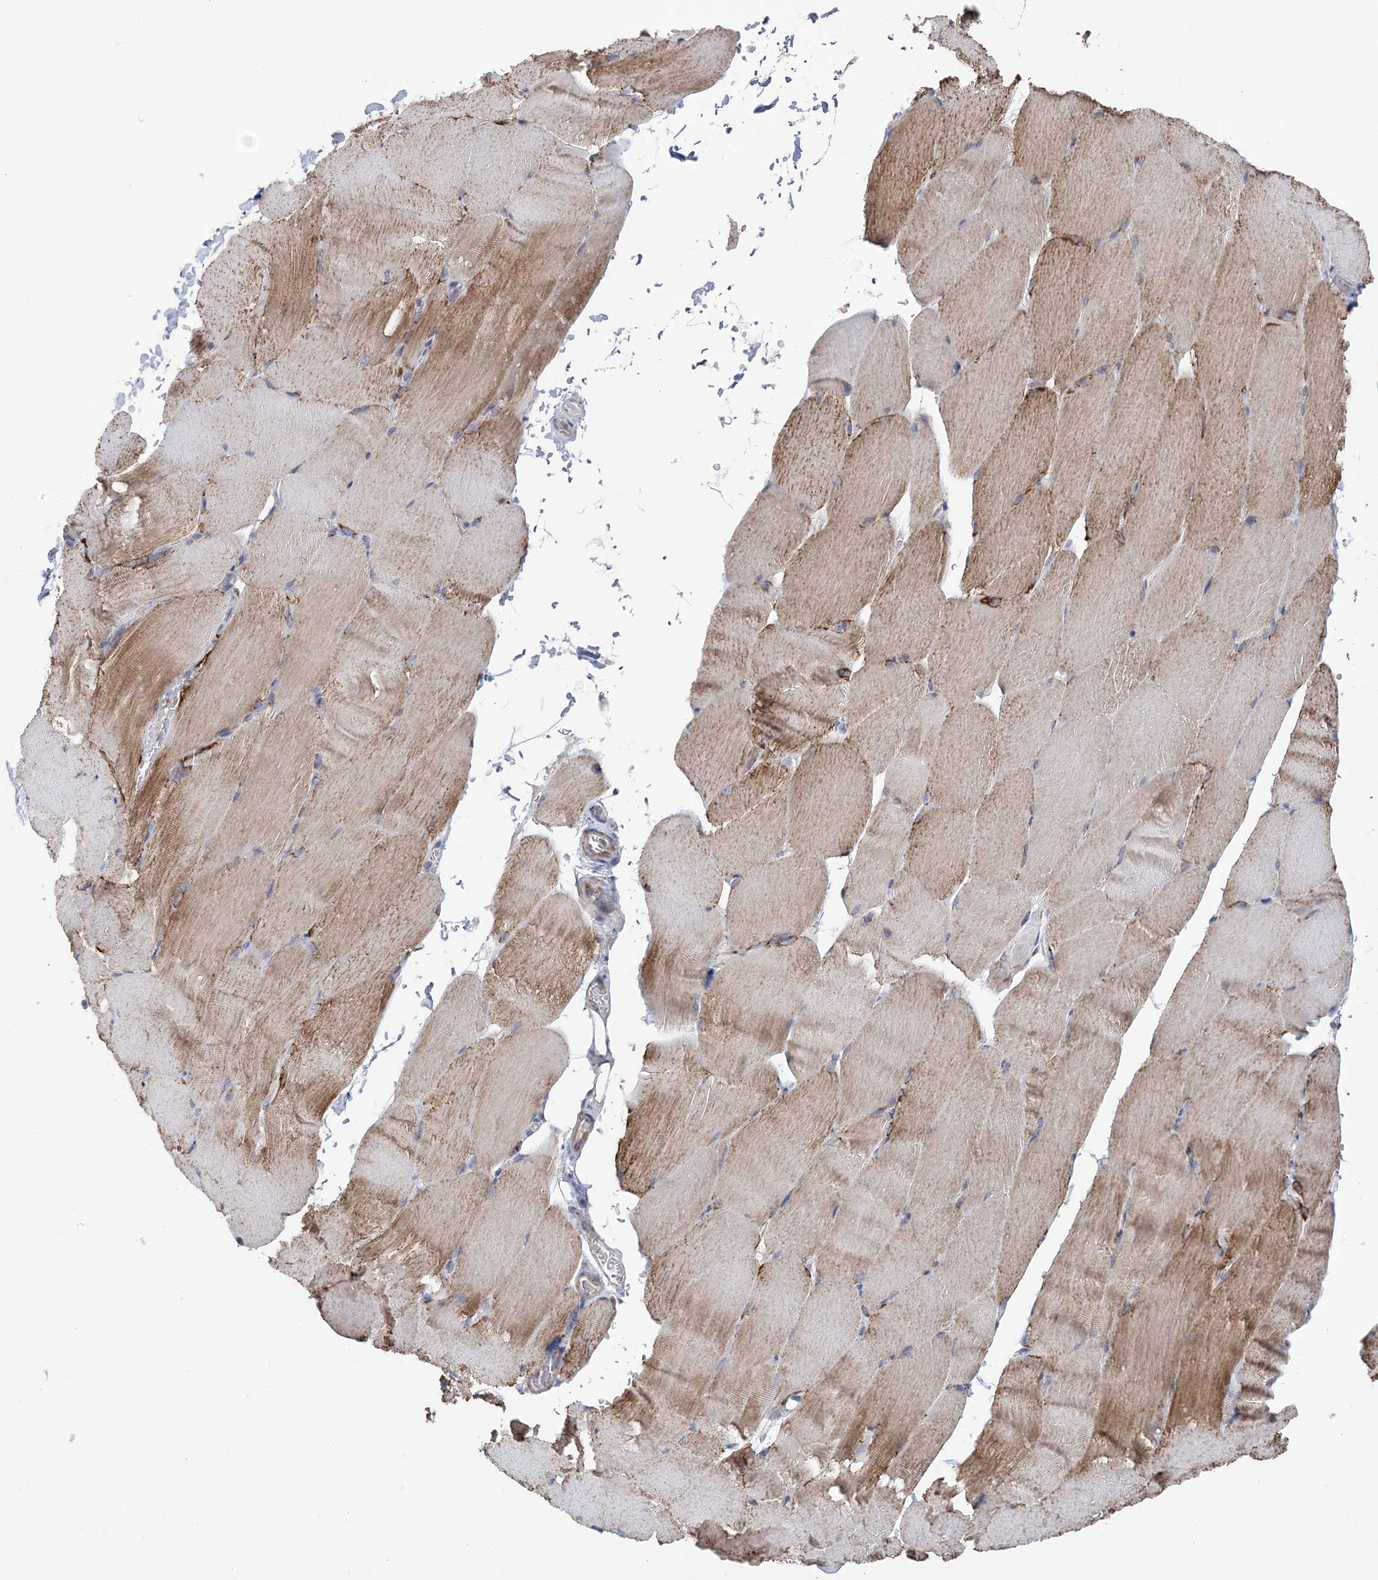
{"staining": {"intensity": "moderate", "quantity": "25%-75%", "location": "cytoplasmic/membranous"}, "tissue": "skeletal muscle", "cell_type": "Myocytes", "image_type": "normal", "snomed": [{"axis": "morphology", "description": "Normal tissue, NOS"}, {"axis": "topography", "description": "Skeletal muscle"}, {"axis": "topography", "description": "Parathyroid gland"}], "caption": "Protein expression analysis of benign human skeletal muscle reveals moderate cytoplasmic/membranous staining in about 25%-75% of myocytes. Using DAB (3,3'-diaminobenzidine) (brown) and hematoxylin (blue) stains, captured at high magnification using brightfield microscopy.", "gene": "TTC32", "patient": {"sex": "female", "age": 37}}